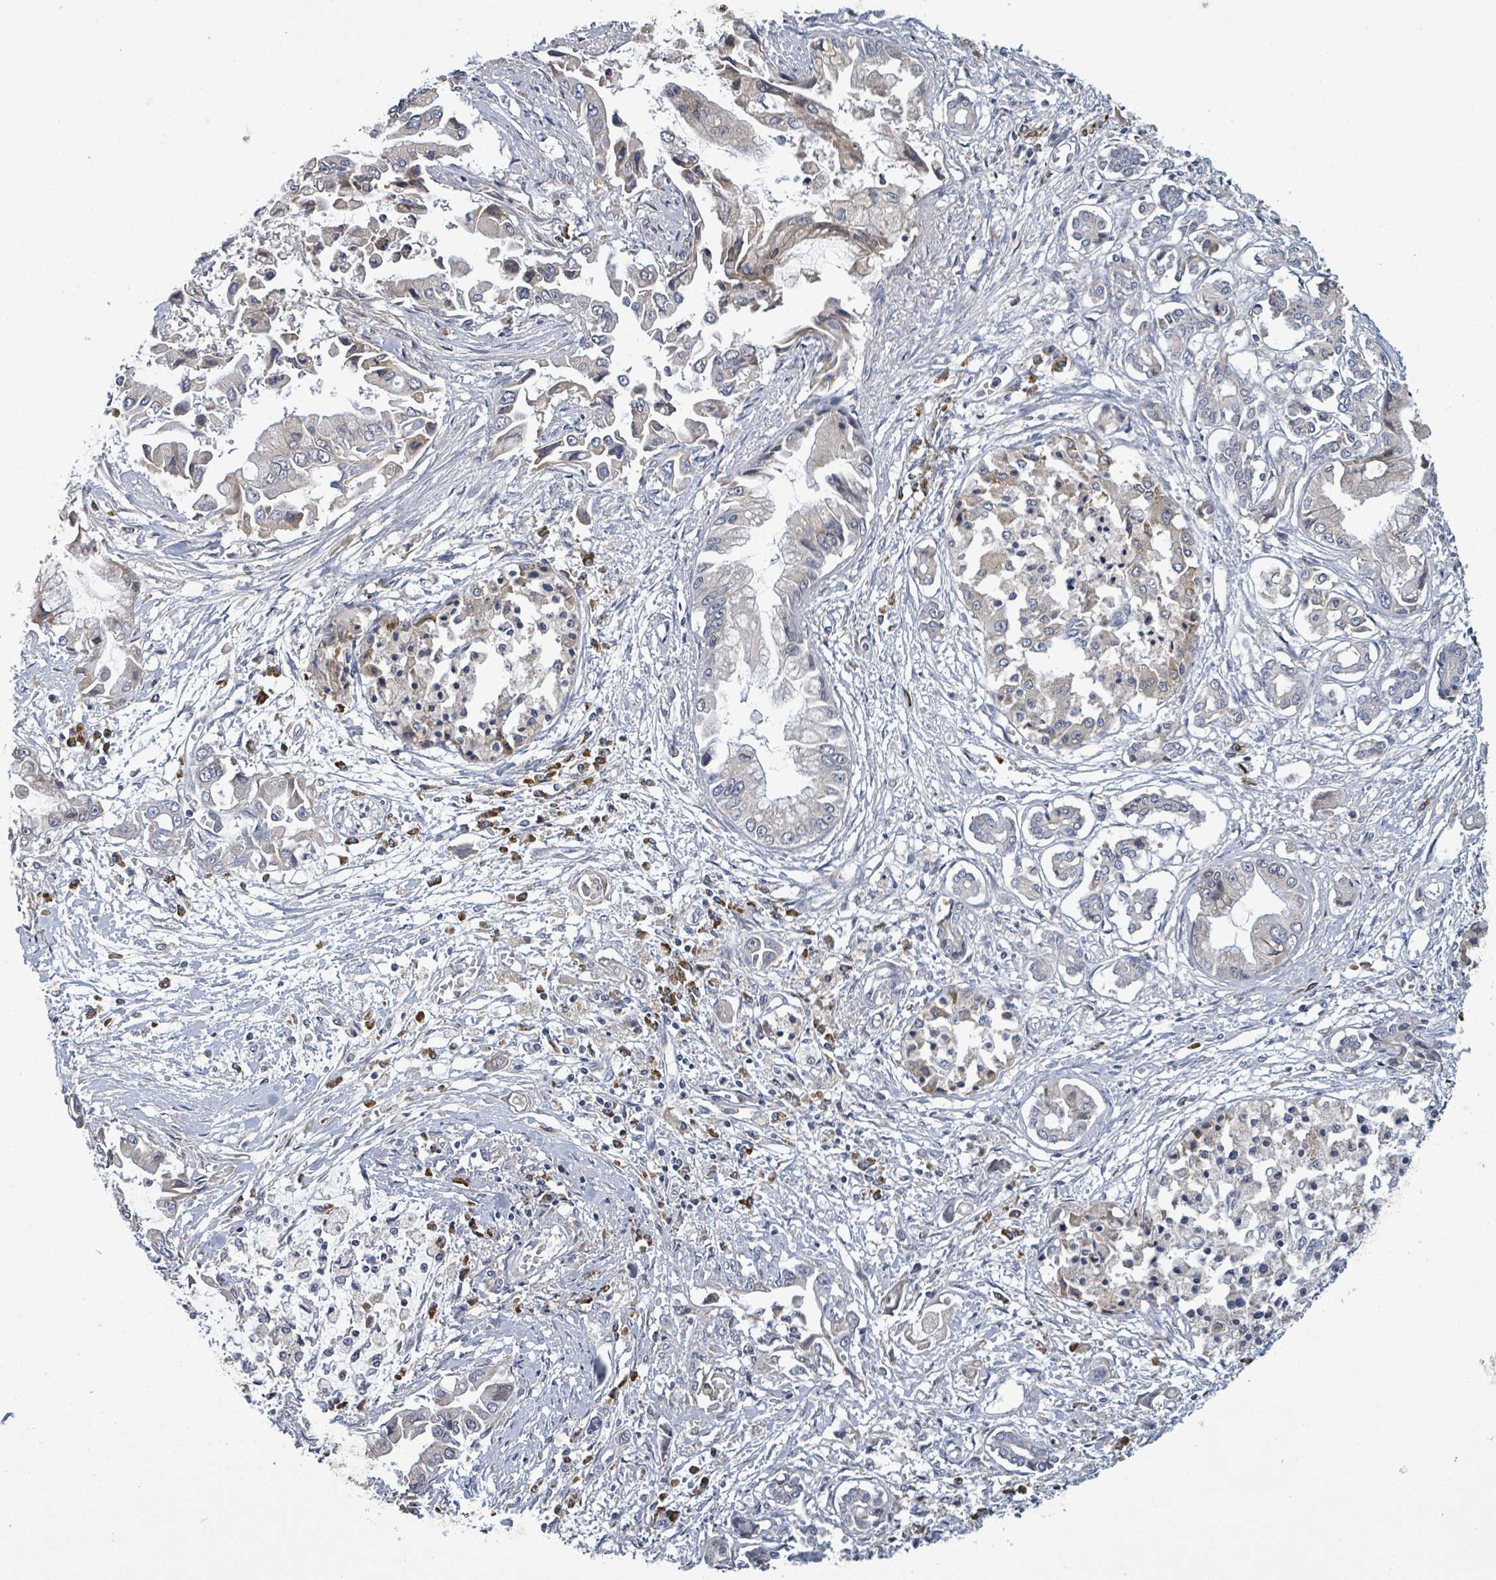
{"staining": {"intensity": "weak", "quantity": "<25%", "location": "cytoplasmic/membranous"}, "tissue": "pancreatic cancer", "cell_type": "Tumor cells", "image_type": "cancer", "snomed": [{"axis": "morphology", "description": "Adenocarcinoma, NOS"}, {"axis": "topography", "description": "Pancreas"}], "caption": "IHC micrograph of neoplastic tissue: pancreatic adenocarcinoma stained with DAB demonstrates no significant protein positivity in tumor cells. (DAB (3,3'-diaminobenzidine) immunohistochemistry (IHC) visualized using brightfield microscopy, high magnification).", "gene": "ATP13A1", "patient": {"sex": "male", "age": 84}}